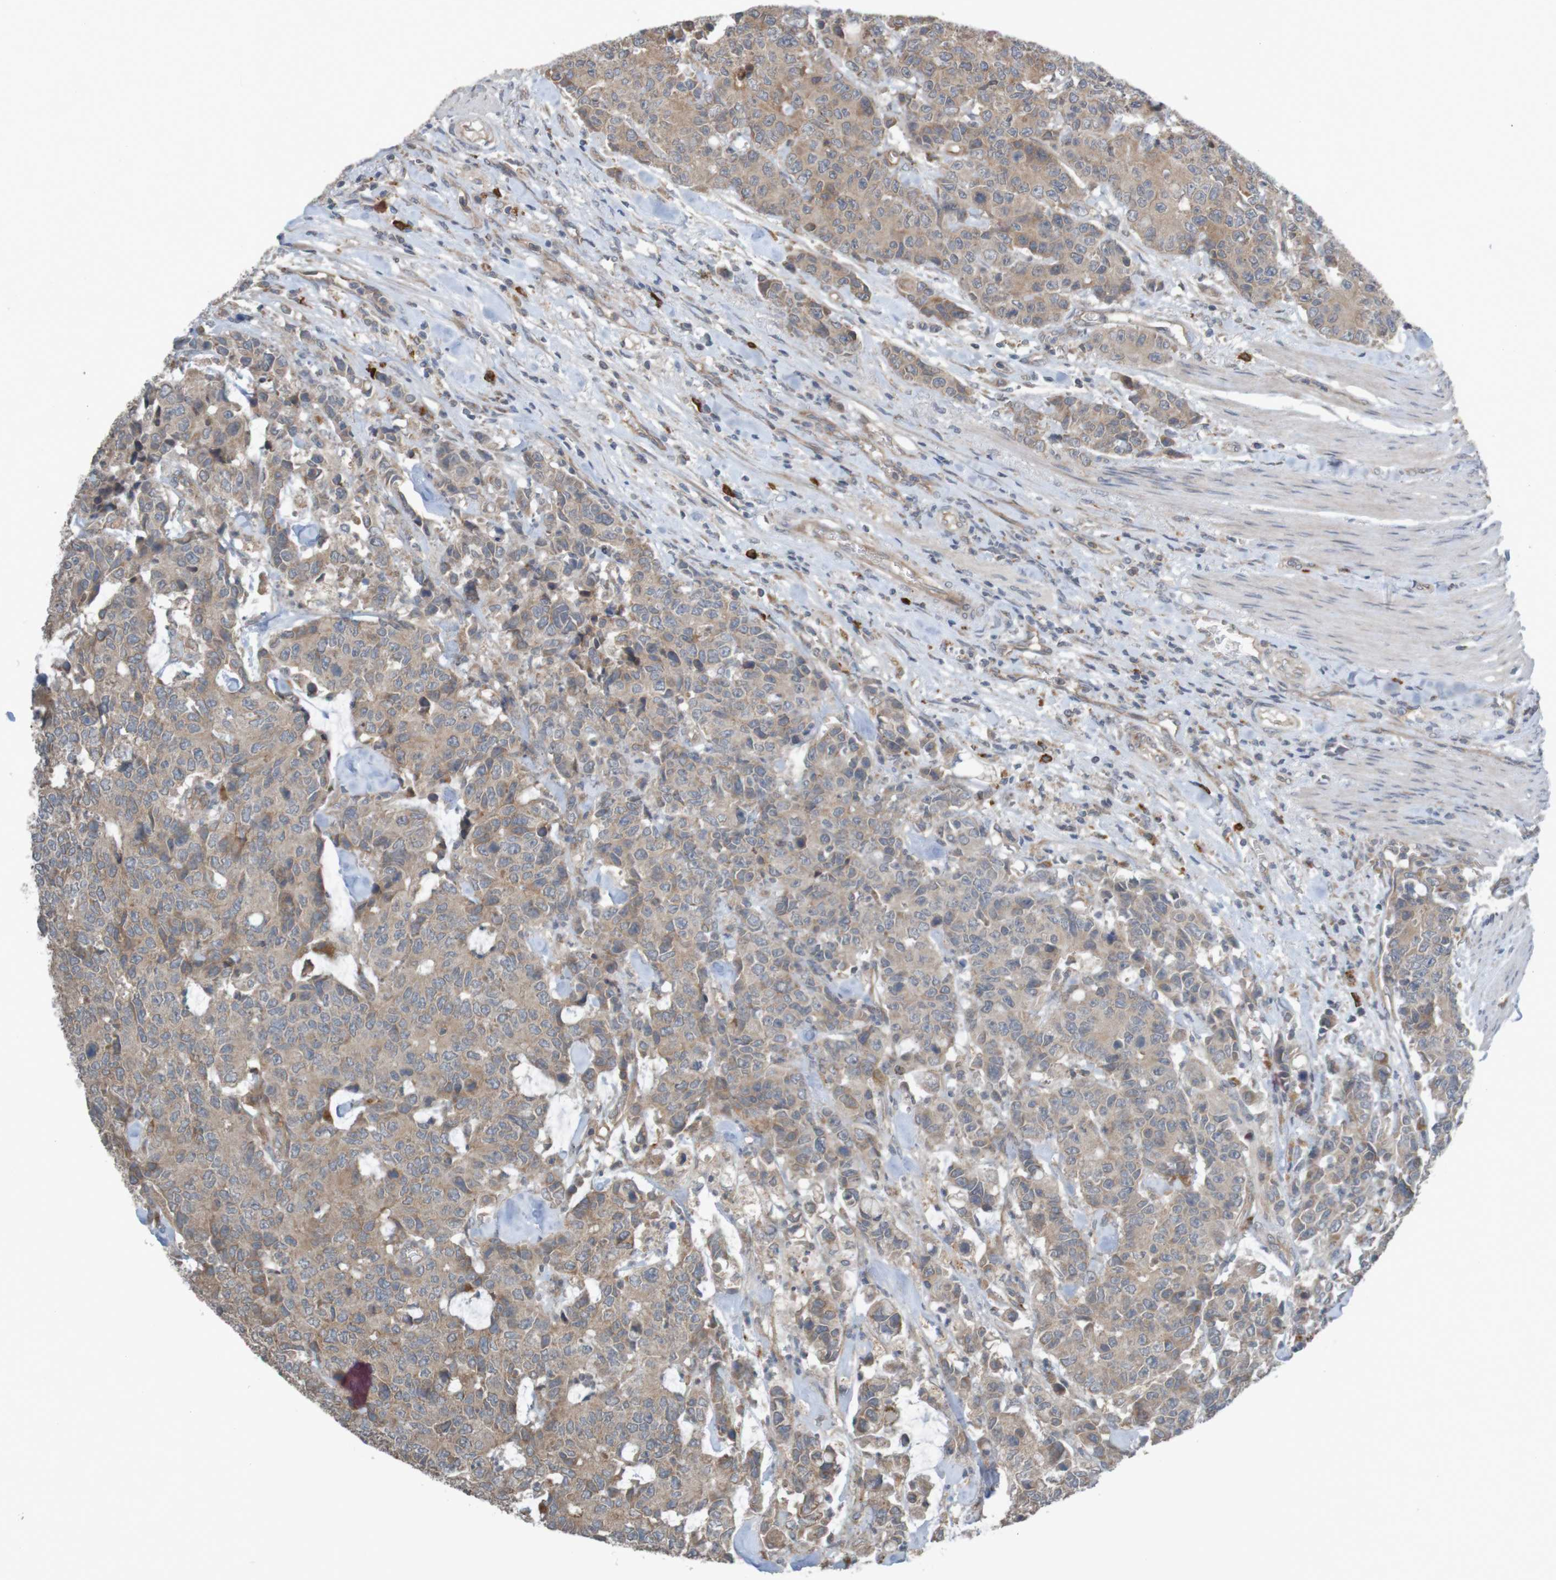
{"staining": {"intensity": "weak", "quantity": ">75%", "location": "cytoplasmic/membranous"}, "tissue": "colorectal cancer", "cell_type": "Tumor cells", "image_type": "cancer", "snomed": [{"axis": "morphology", "description": "Adenocarcinoma, NOS"}, {"axis": "topography", "description": "Colon"}], "caption": "Immunohistochemical staining of human adenocarcinoma (colorectal) shows weak cytoplasmic/membranous protein staining in about >75% of tumor cells.", "gene": "B3GAT2", "patient": {"sex": "female", "age": 86}}